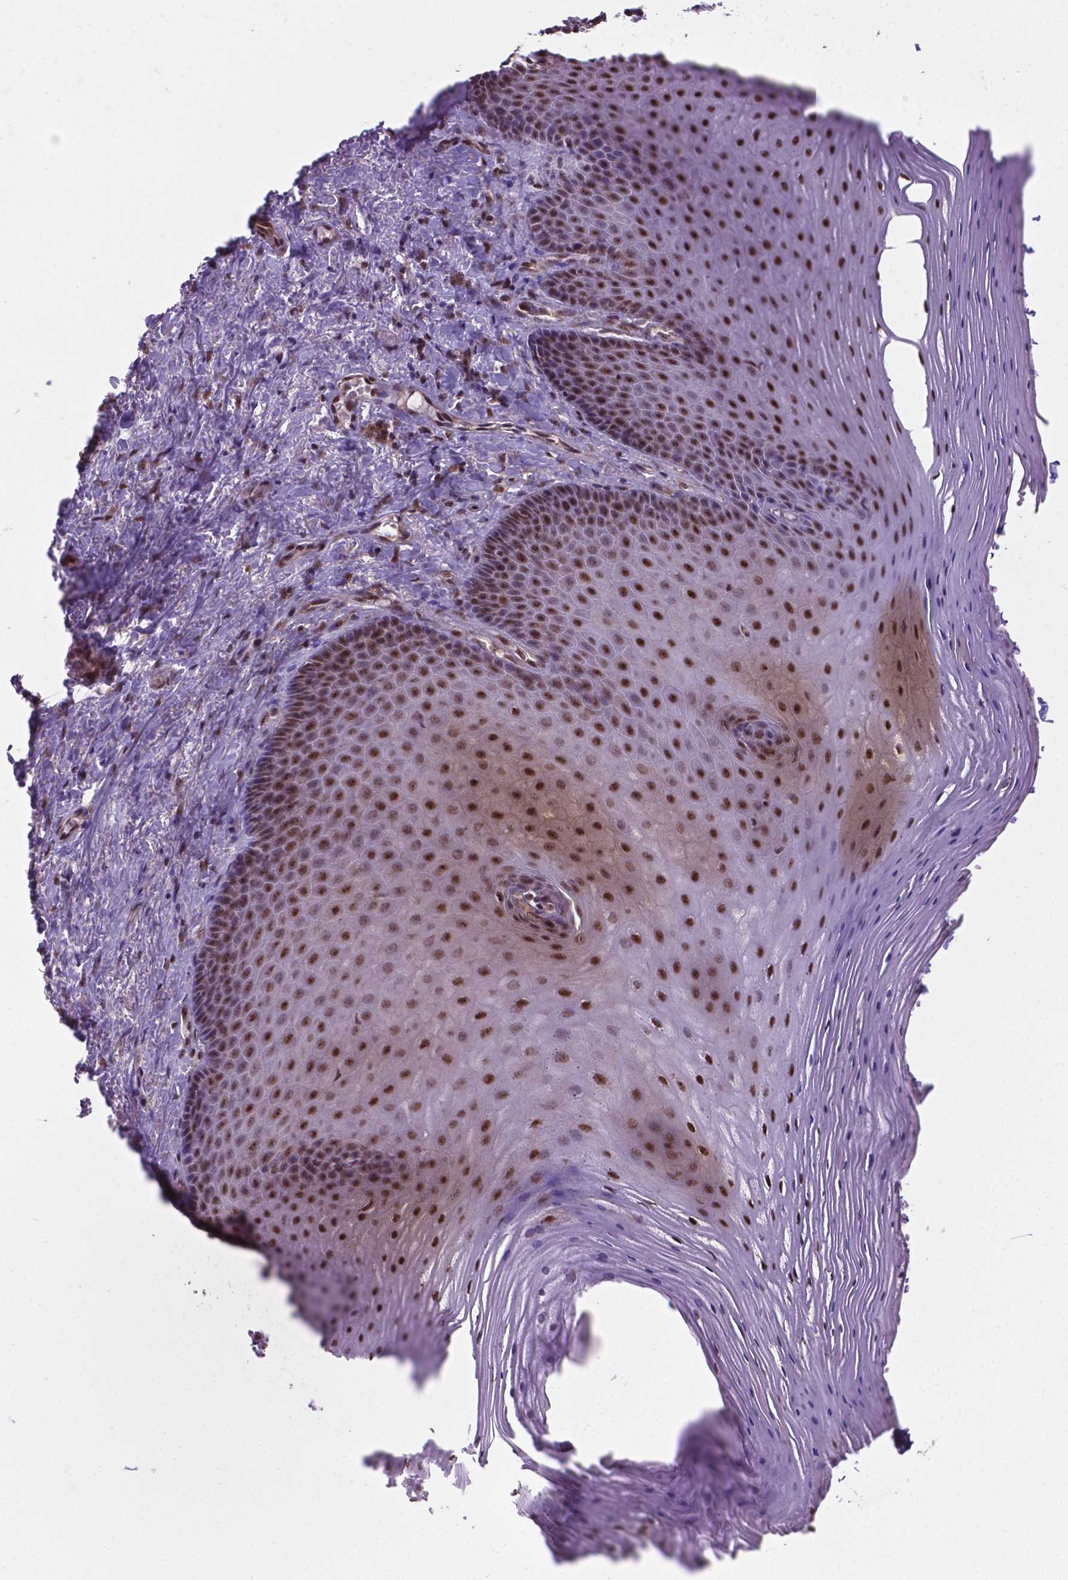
{"staining": {"intensity": "moderate", "quantity": ">75%", "location": "nuclear"}, "tissue": "vagina", "cell_type": "Squamous epithelial cells", "image_type": "normal", "snomed": [{"axis": "morphology", "description": "Normal tissue, NOS"}, {"axis": "topography", "description": "Vagina"}], "caption": "This photomicrograph reveals immunohistochemistry staining of benign human vagina, with medium moderate nuclear staining in about >75% of squamous epithelial cells.", "gene": "CSNK2A1", "patient": {"sex": "female", "age": 83}}